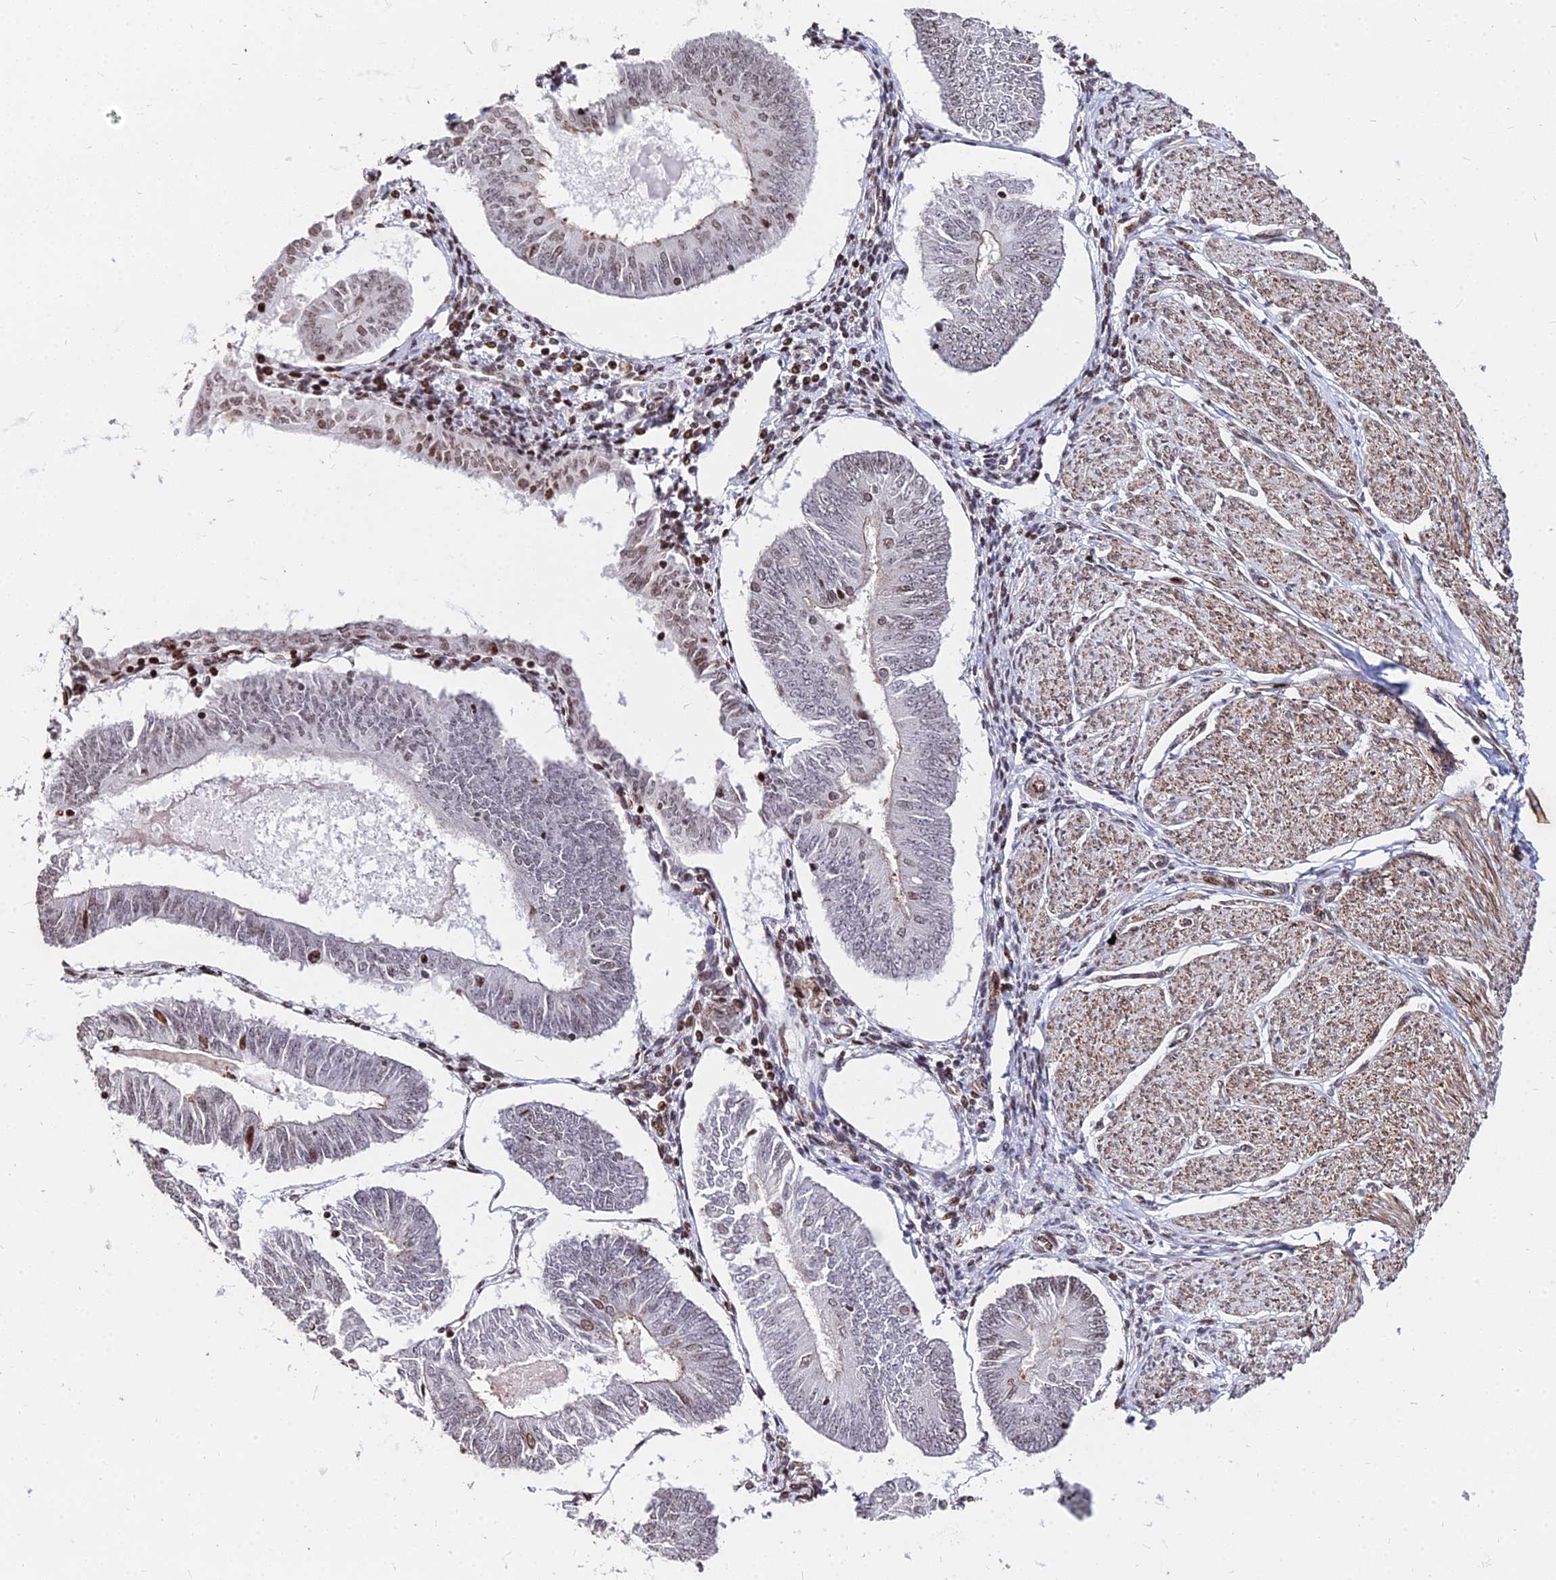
{"staining": {"intensity": "weak", "quantity": "25%-75%", "location": "nuclear"}, "tissue": "endometrial cancer", "cell_type": "Tumor cells", "image_type": "cancer", "snomed": [{"axis": "morphology", "description": "Adenocarcinoma, NOS"}, {"axis": "topography", "description": "Endometrium"}], "caption": "Brown immunohistochemical staining in human endometrial cancer (adenocarcinoma) displays weak nuclear staining in approximately 25%-75% of tumor cells.", "gene": "NYAP2", "patient": {"sex": "female", "age": 58}}